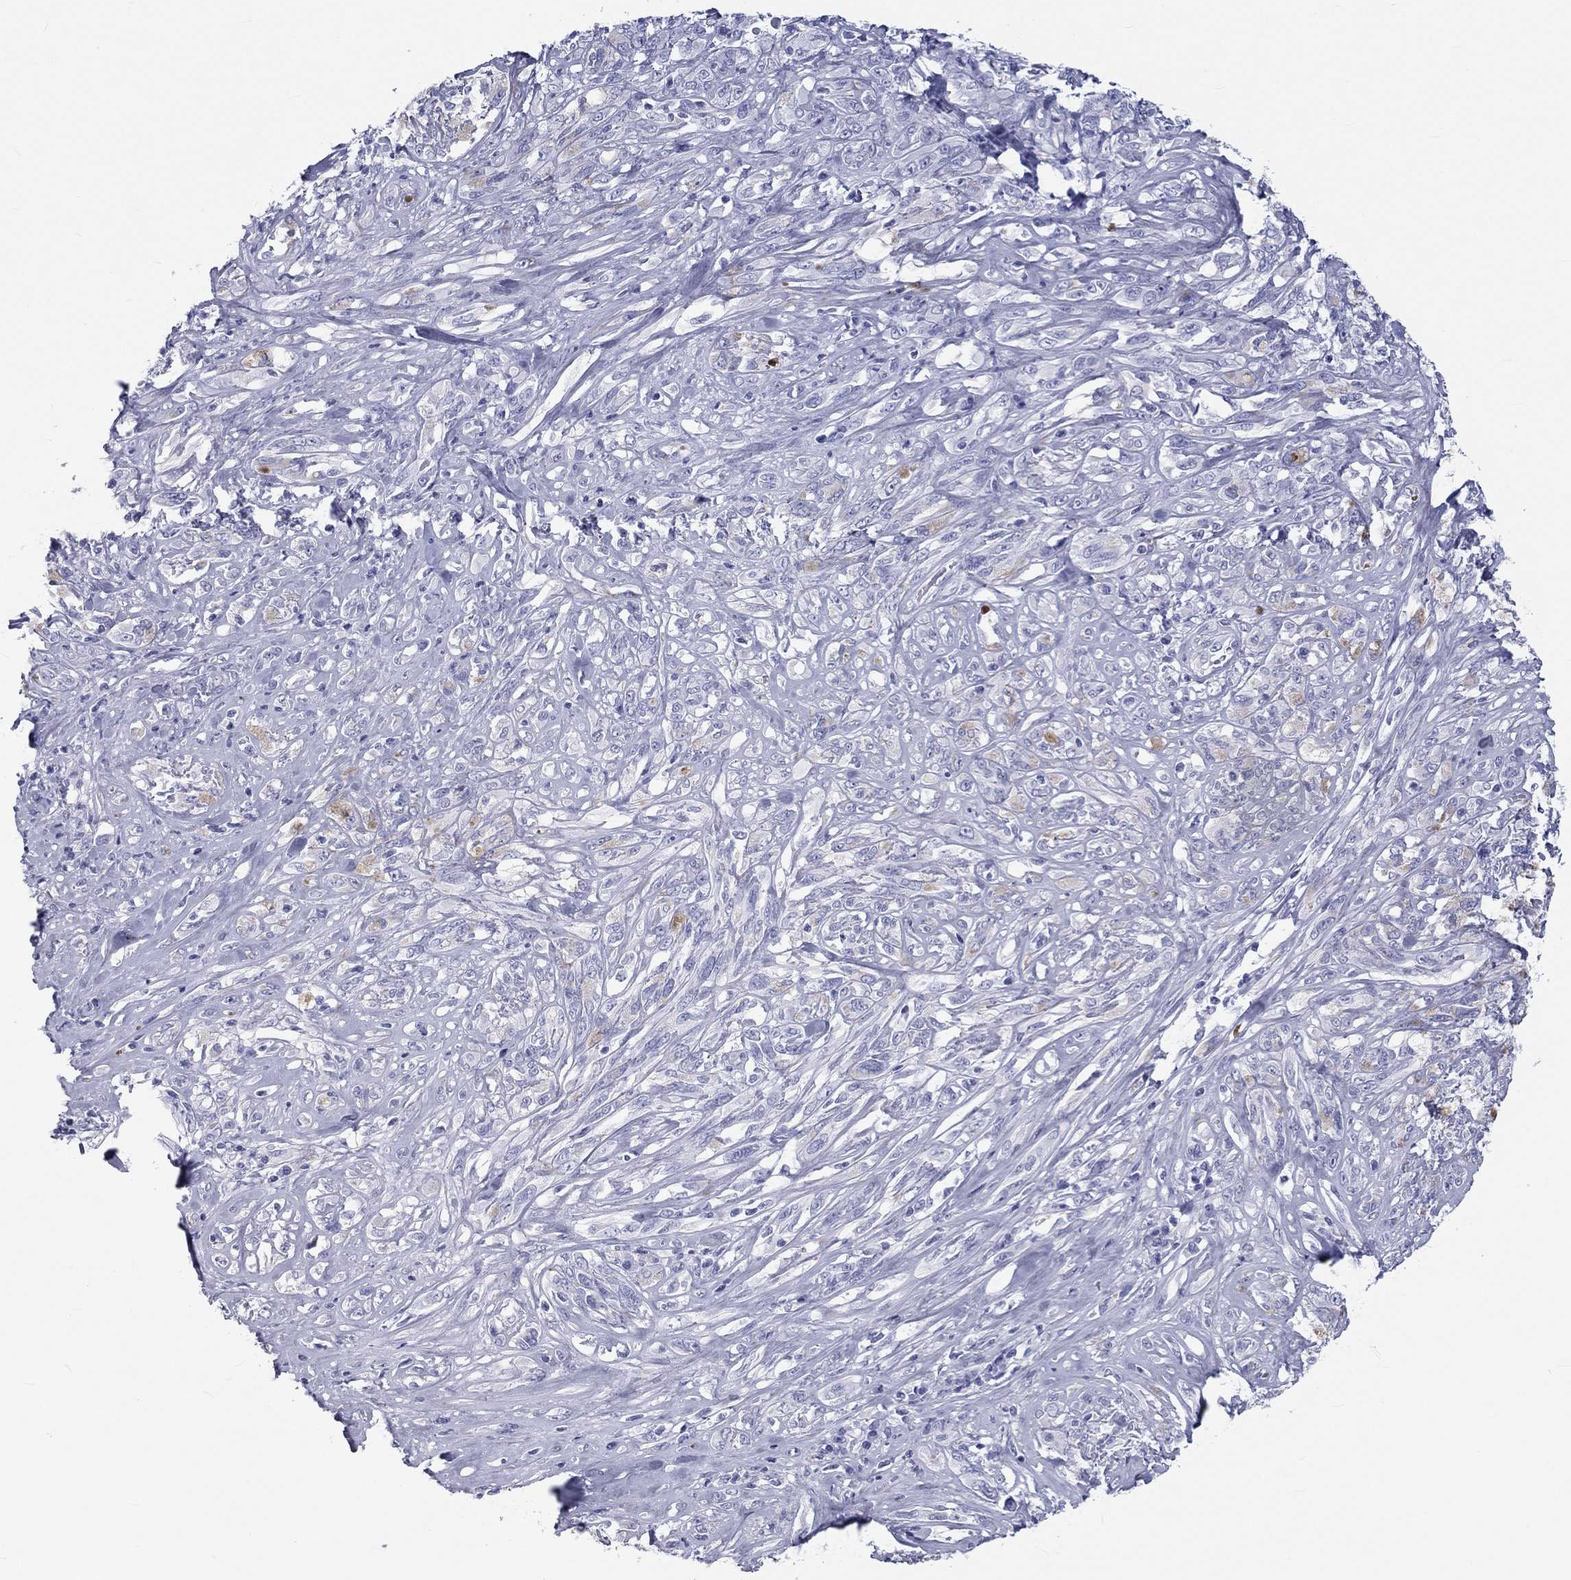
{"staining": {"intensity": "negative", "quantity": "none", "location": "none"}, "tissue": "melanoma", "cell_type": "Tumor cells", "image_type": "cancer", "snomed": [{"axis": "morphology", "description": "Malignant melanoma, NOS"}, {"axis": "topography", "description": "Skin"}], "caption": "Immunohistochemistry (IHC) micrograph of human melanoma stained for a protein (brown), which exhibits no positivity in tumor cells. Brightfield microscopy of immunohistochemistry (IHC) stained with DAB (3,3'-diaminobenzidine) (brown) and hematoxylin (blue), captured at high magnification.", "gene": "DNALI1", "patient": {"sex": "female", "age": 91}}